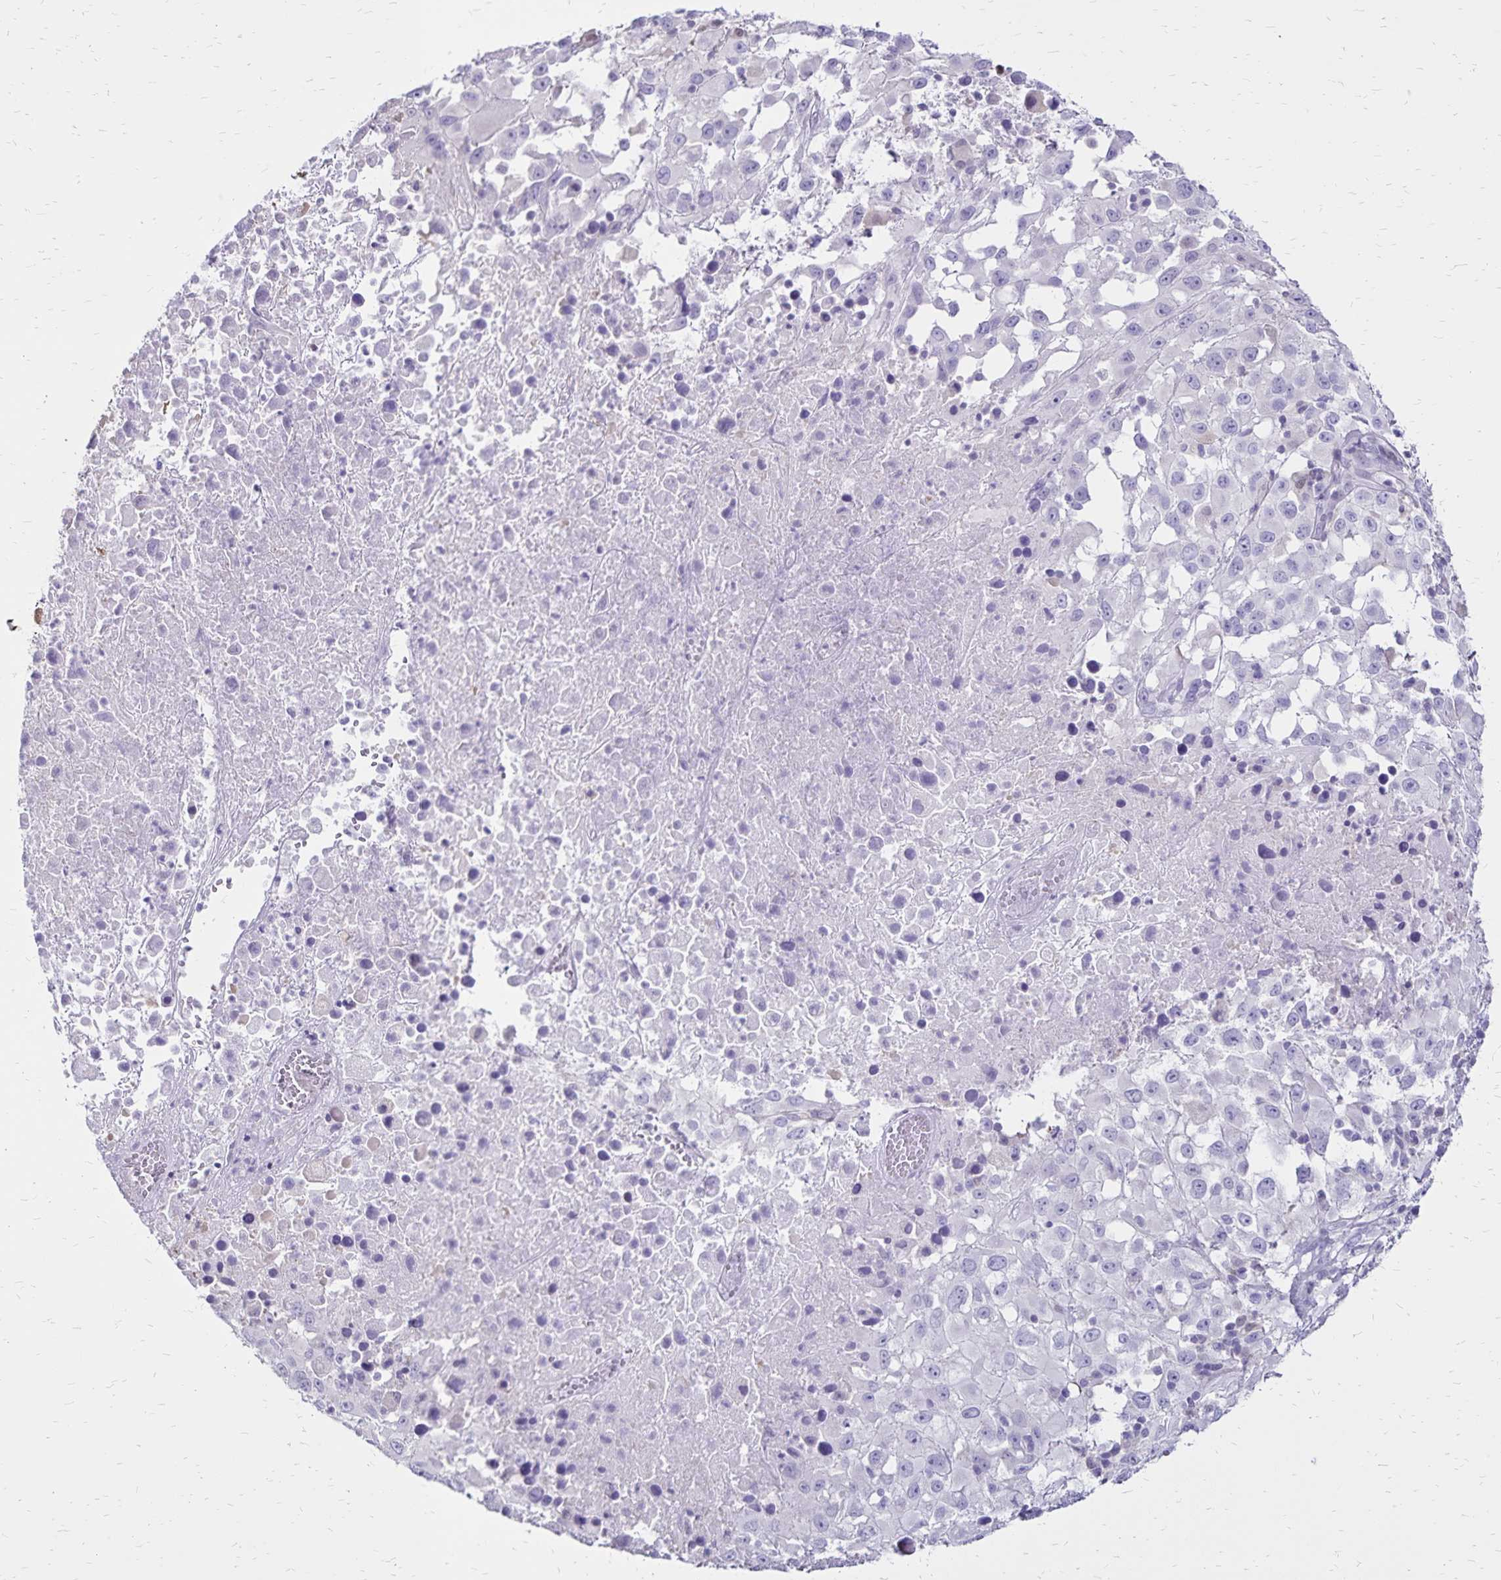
{"staining": {"intensity": "negative", "quantity": "none", "location": "none"}, "tissue": "melanoma", "cell_type": "Tumor cells", "image_type": "cancer", "snomed": [{"axis": "morphology", "description": "Malignant melanoma, Metastatic site"}, {"axis": "topography", "description": "Soft tissue"}], "caption": "Melanoma was stained to show a protein in brown. There is no significant expression in tumor cells.", "gene": "SH3GL3", "patient": {"sex": "male", "age": 50}}